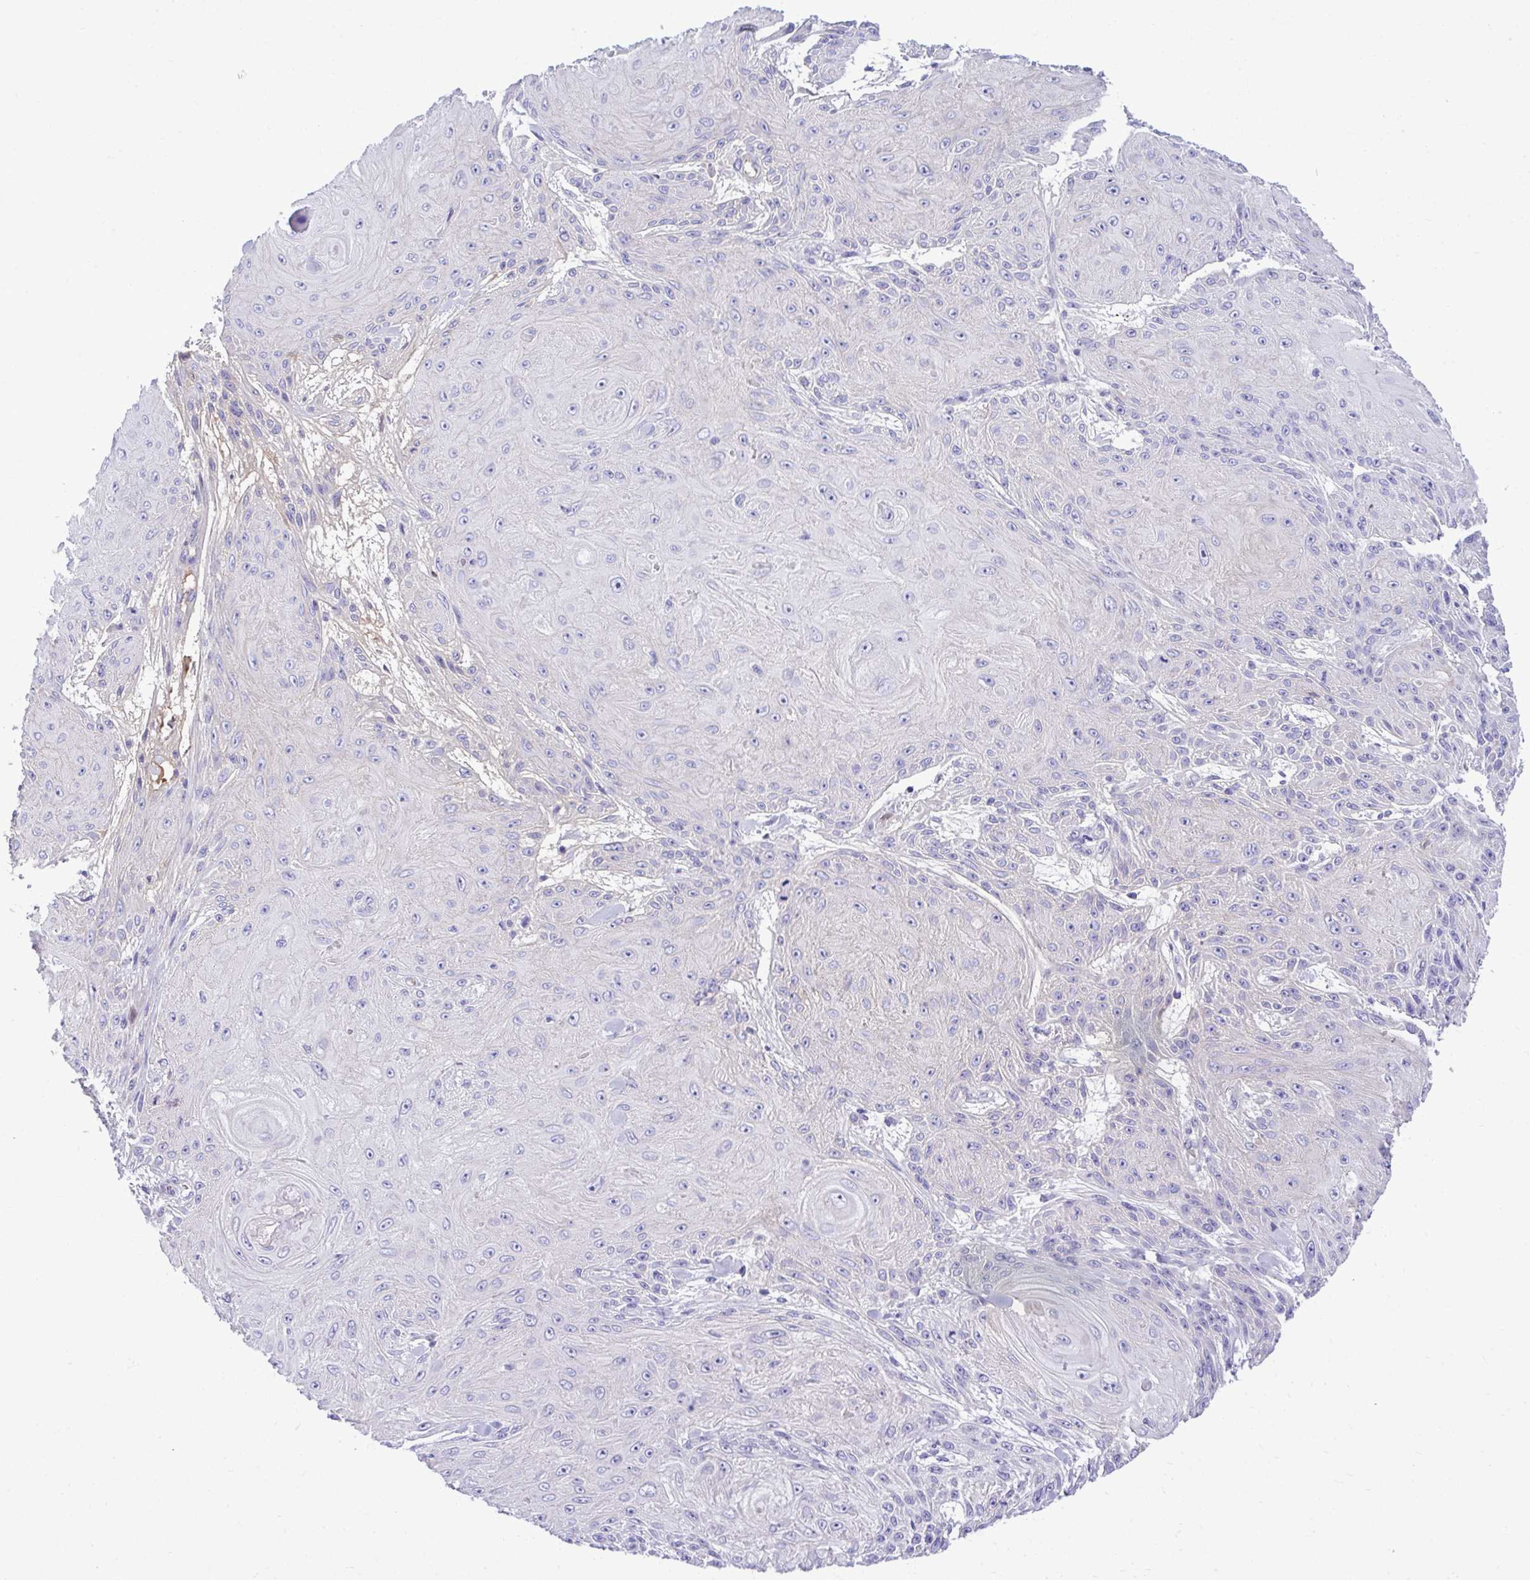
{"staining": {"intensity": "negative", "quantity": "none", "location": "none"}, "tissue": "skin cancer", "cell_type": "Tumor cells", "image_type": "cancer", "snomed": [{"axis": "morphology", "description": "Squamous cell carcinoma, NOS"}, {"axis": "topography", "description": "Skin"}], "caption": "An image of skin cancer (squamous cell carcinoma) stained for a protein shows no brown staining in tumor cells.", "gene": "HRG", "patient": {"sex": "male", "age": 88}}